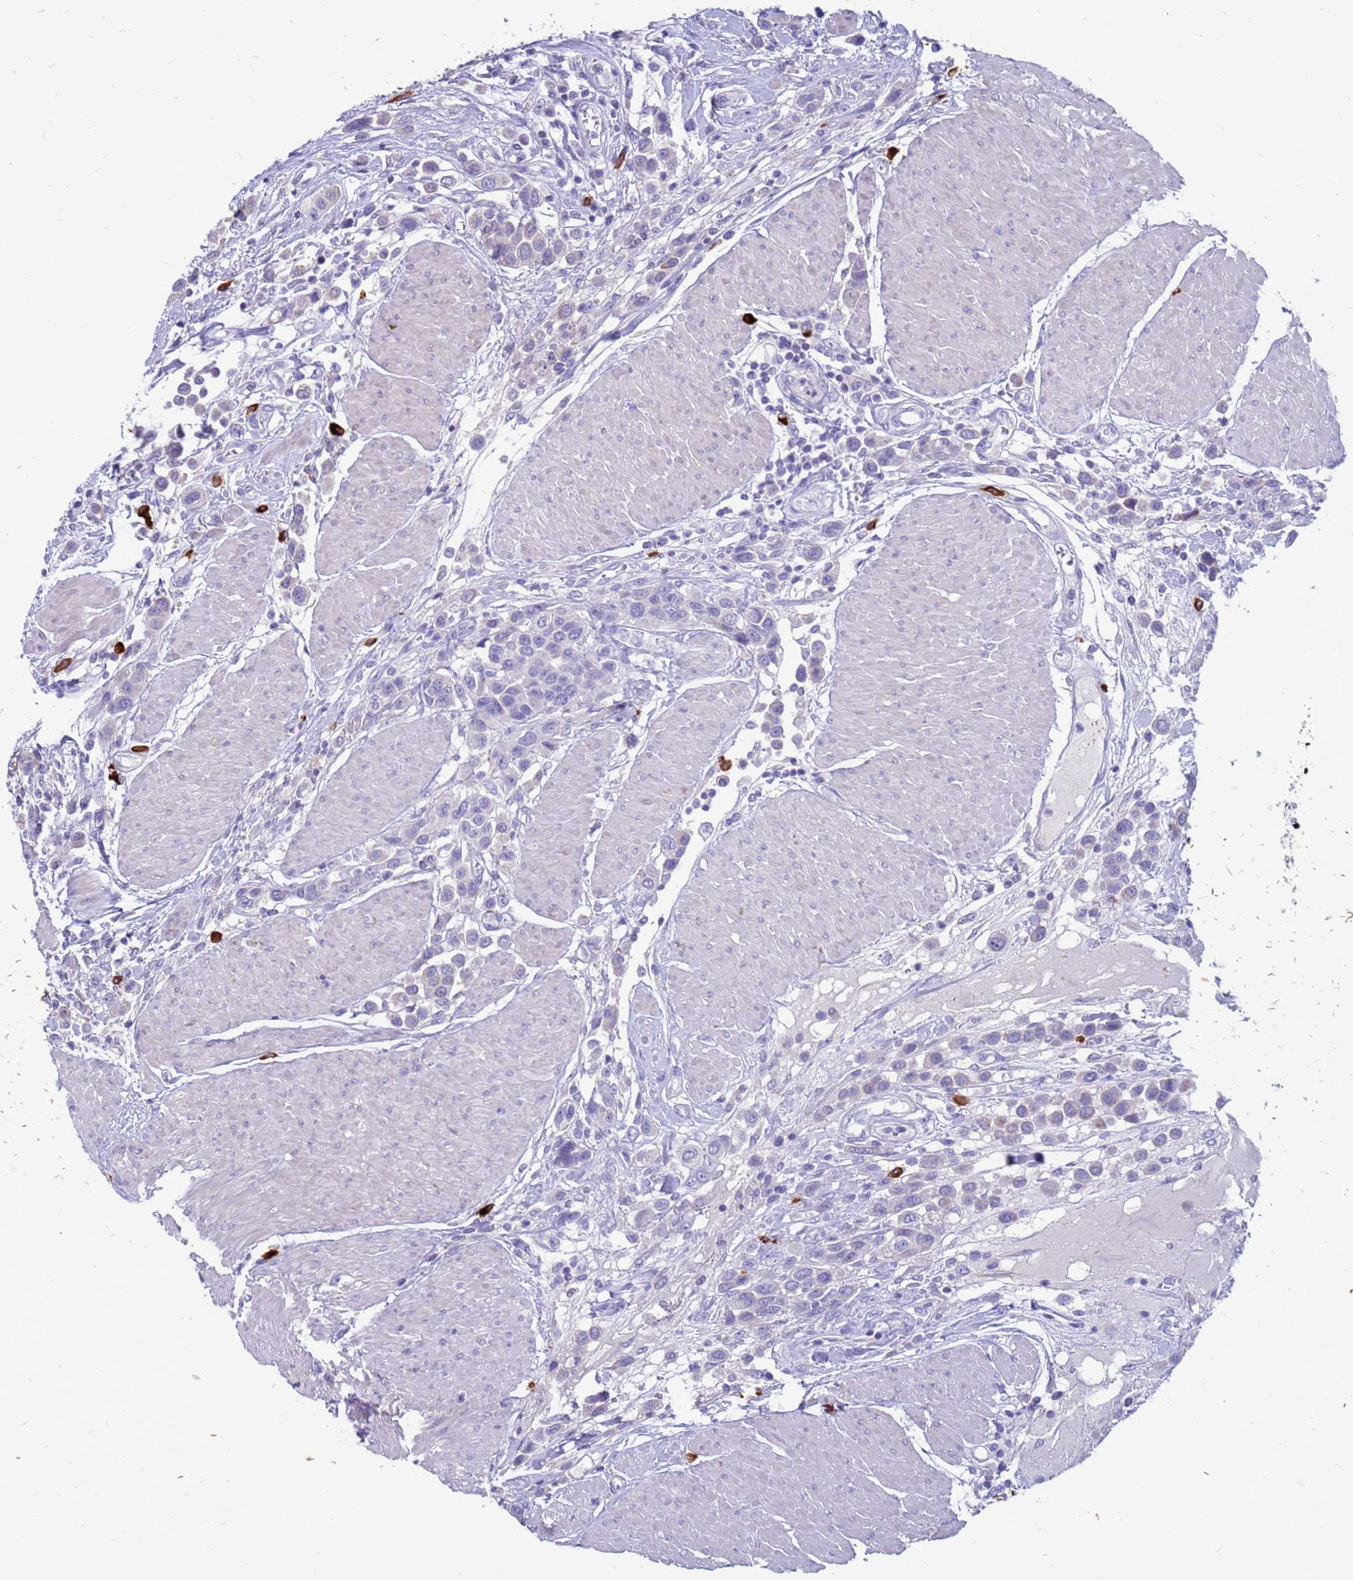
{"staining": {"intensity": "negative", "quantity": "none", "location": "none"}, "tissue": "urothelial cancer", "cell_type": "Tumor cells", "image_type": "cancer", "snomed": [{"axis": "morphology", "description": "Urothelial carcinoma, High grade"}, {"axis": "topography", "description": "Urinary bladder"}], "caption": "This is a photomicrograph of immunohistochemistry (IHC) staining of urothelial carcinoma (high-grade), which shows no expression in tumor cells.", "gene": "PDE10A", "patient": {"sex": "male", "age": 50}}